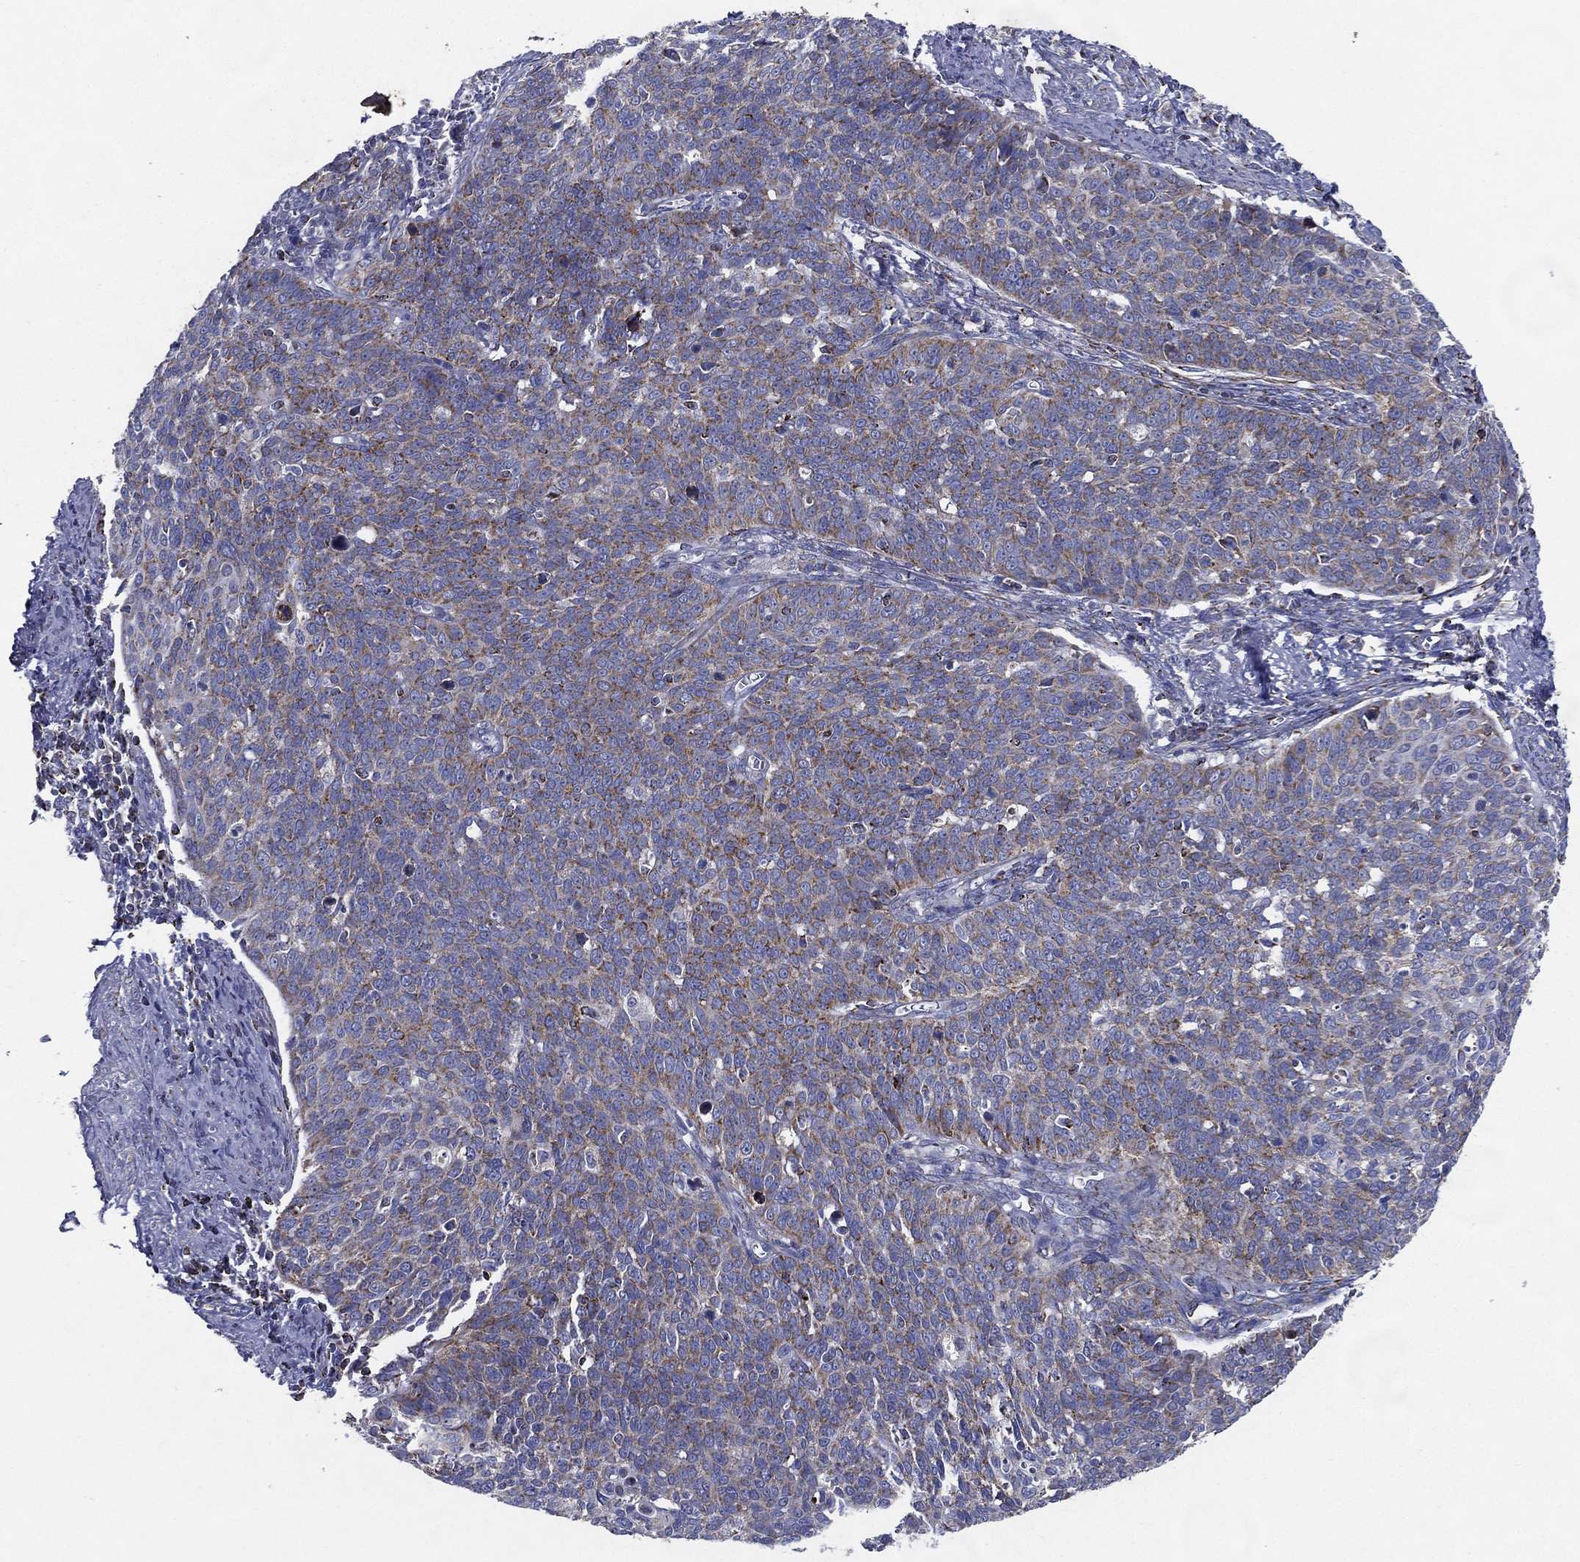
{"staining": {"intensity": "moderate", "quantity": "25%-75%", "location": "cytoplasmic/membranous"}, "tissue": "cervical cancer", "cell_type": "Tumor cells", "image_type": "cancer", "snomed": [{"axis": "morphology", "description": "Normal tissue, NOS"}, {"axis": "morphology", "description": "Squamous cell carcinoma, NOS"}, {"axis": "topography", "description": "Cervix"}], "caption": "Human cervical cancer (squamous cell carcinoma) stained for a protein (brown) demonstrates moderate cytoplasmic/membranous positive positivity in approximately 25%-75% of tumor cells.", "gene": "SFXN1", "patient": {"sex": "female", "age": 39}}